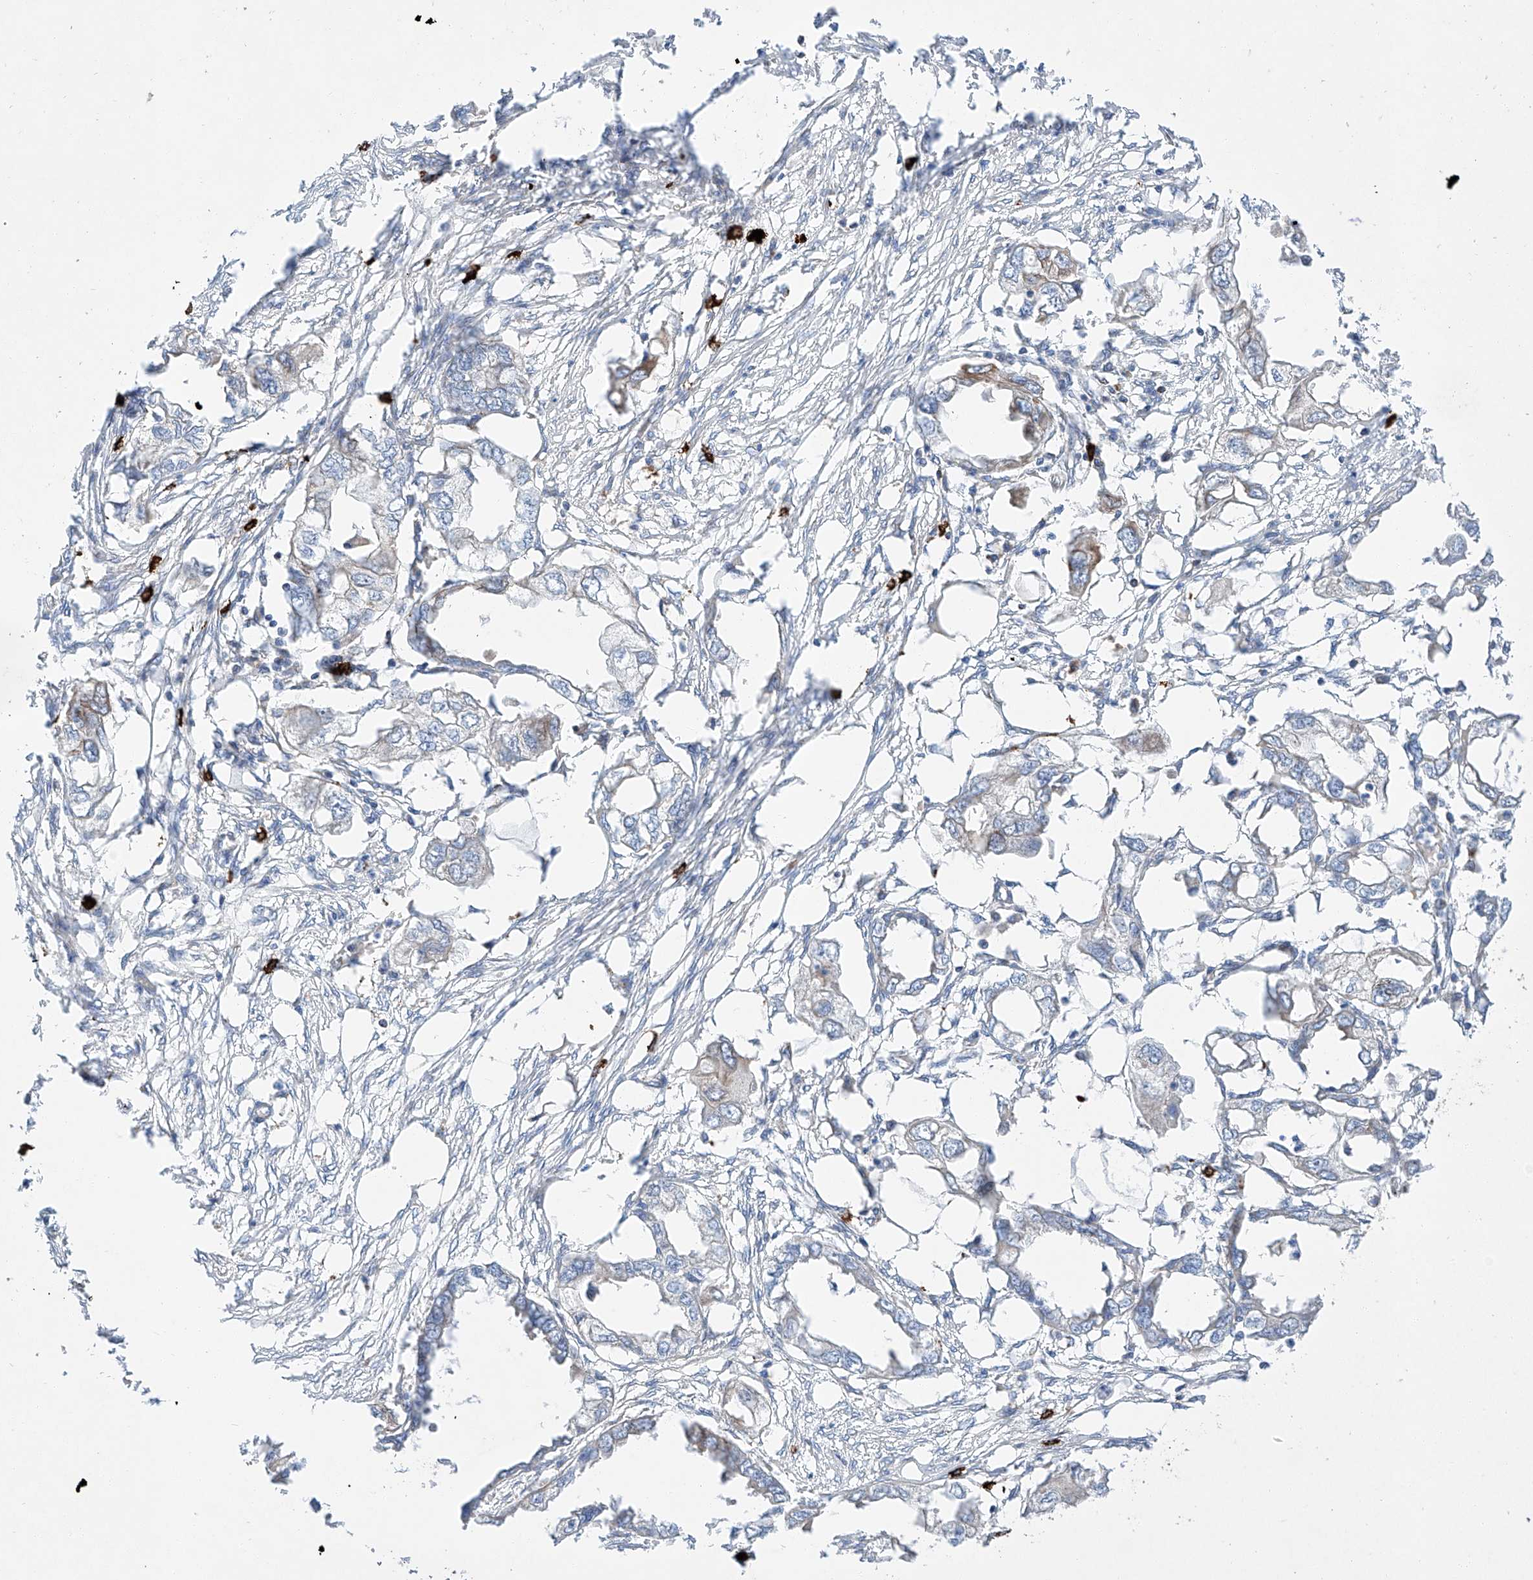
{"staining": {"intensity": "weak", "quantity": "<25%", "location": "cytoplasmic/membranous"}, "tissue": "endometrial cancer", "cell_type": "Tumor cells", "image_type": "cancer", "snomed": [{"axis": "morphology", "description": "Adenocarcinoma, NOS"}, {"axis": "morphology", "description": "Adenocarcinoma, metastatic, NOS"}, {"axis": "topography", "description": "Adipose tissue"}, {"axis": "topography", "description": "Endometrium"}], "caption": "Immunohistochemistry (IHC) photomicrograph of neoplastic tissue: endometrial cancer stained with DAB (3,3'-diaminobenzidine) exhibits no significant protein staining in tumor cells.", "gene": "MINDY4", "patient": {"sex": "female", "age": 67}}